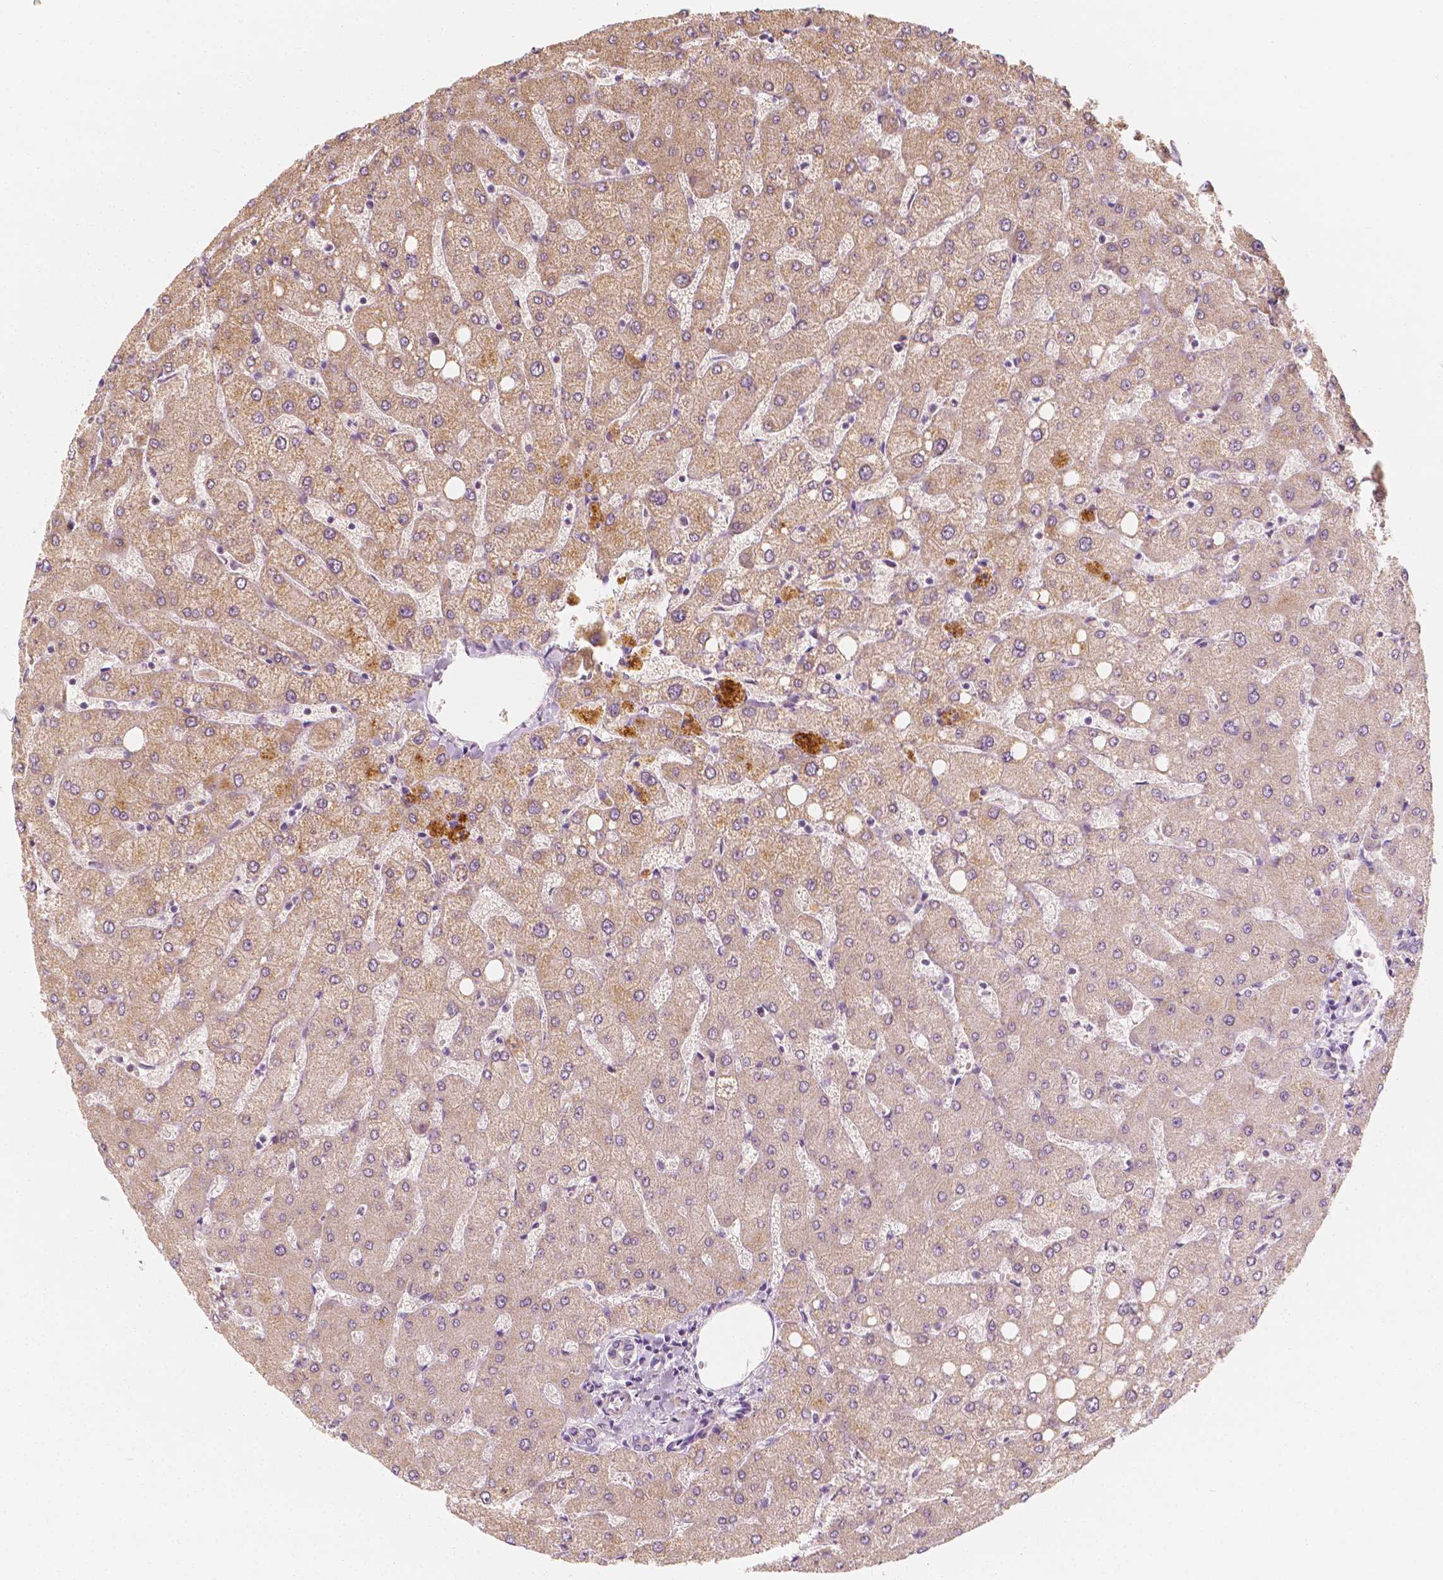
{"staining": {"intensity": "negative", "quantity": "none", "location": "none"}, "tissue": "liver", "cell_type": "Cholangiocytes", "image_type": "normal", "snomed": [{"axis": "morphology", "description": "Normal tissue, NOS"}, {"axis": "topography", "description": "Liver"}], "caption": "The histopathology image shows no staining of cholangiocytes in unremarkable liver. Nuclei are stained in blue.", "gene": "SHPK", "patient": {"sex": "female", "age": 54}}